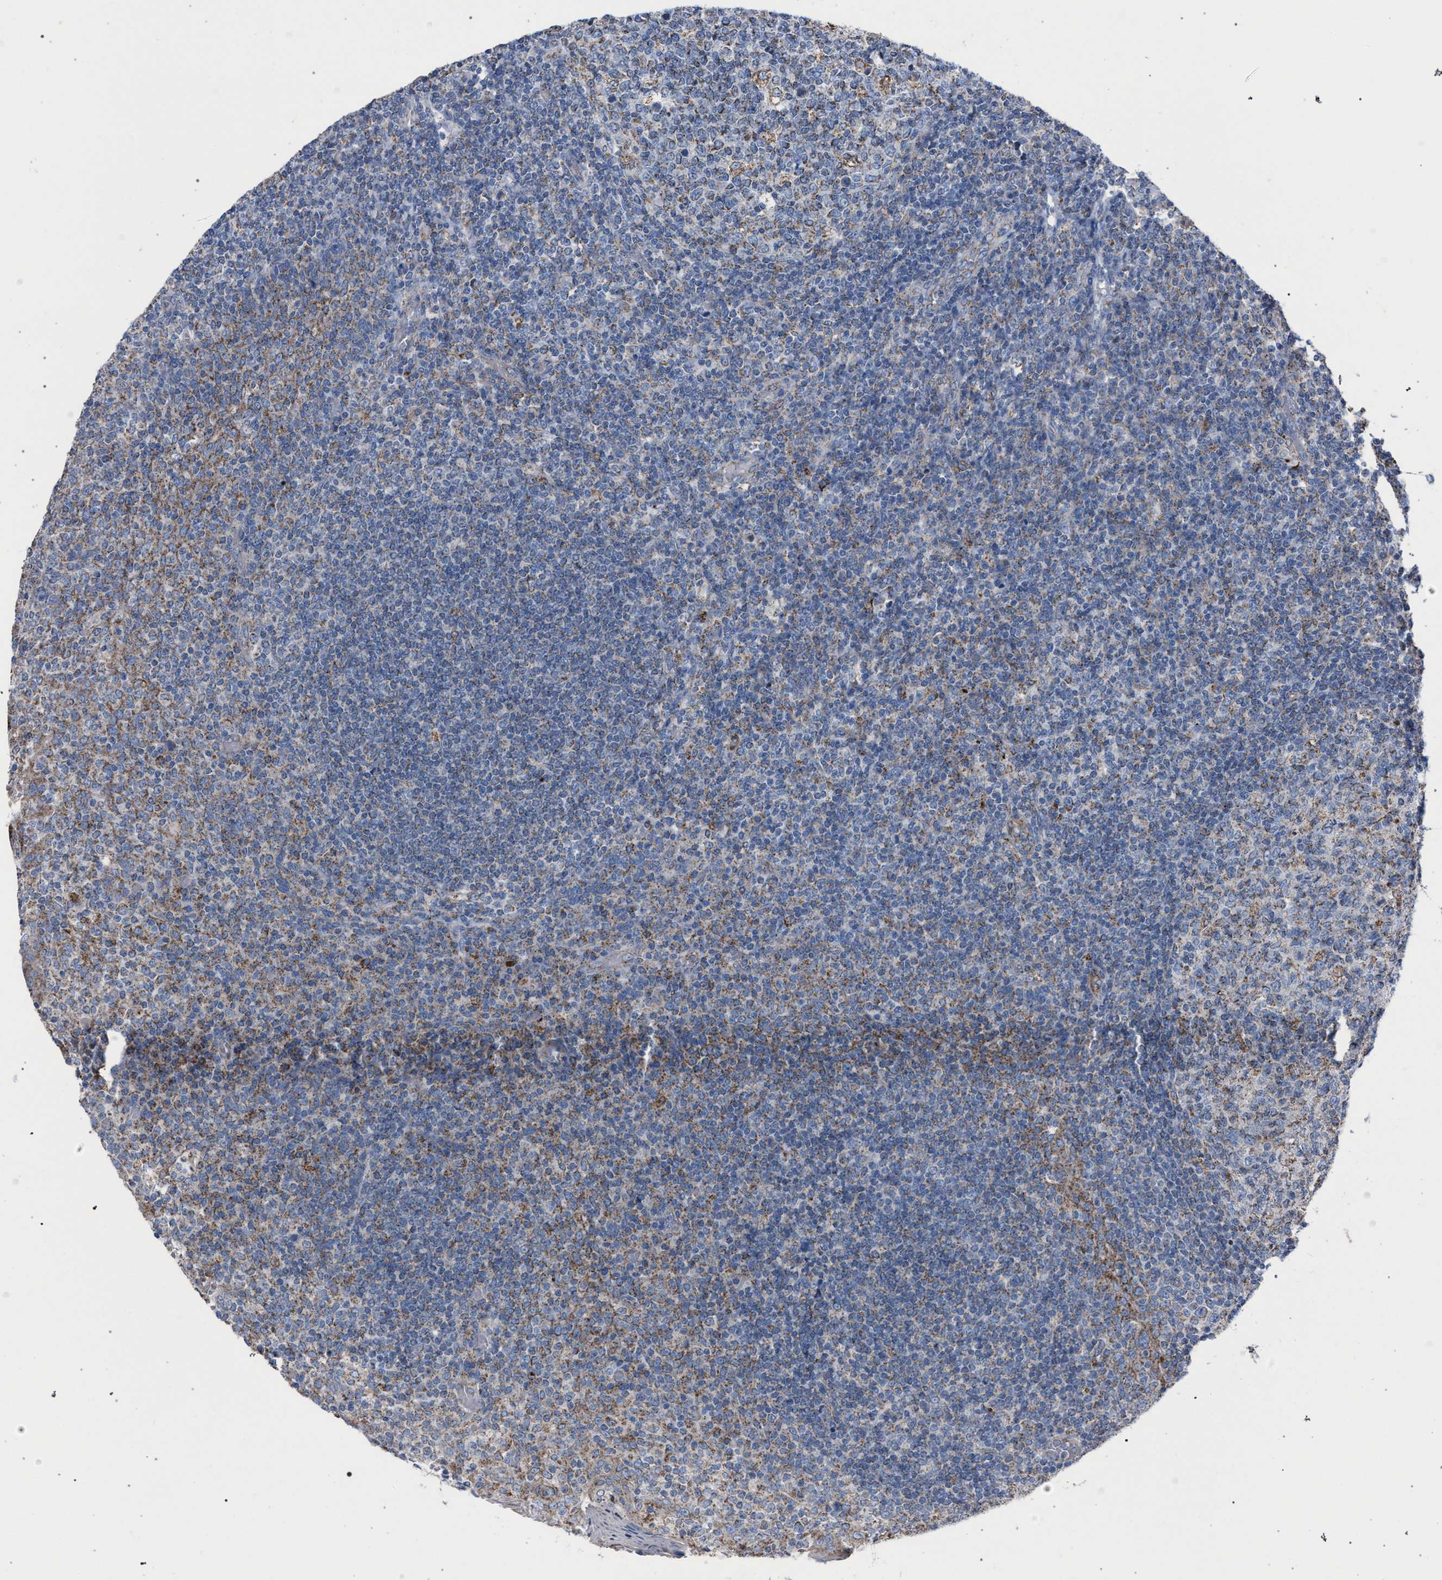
{"staining": {"intensity": "moderate", "quantity": "<25%", "location": "cytoplasmic/membranous"}, "tissue": "tonsil", "cell_type": "Germinal center cells", "image_type": "normal", "snomed": [{"axis": "morphology", "description": "Normal tissue, NOS"}, {"axis": "topography", "description": "Tonsil"}], "caption": "Protein analysis of benign tonsil exhibits moderate cytoplasmic/membranous expression in about <25% of germinal center cells. (IHC, brightfield microscopy, high magnification).", "gene": "HSD17B4", "patient": {"sex": "female", "age": 19}}